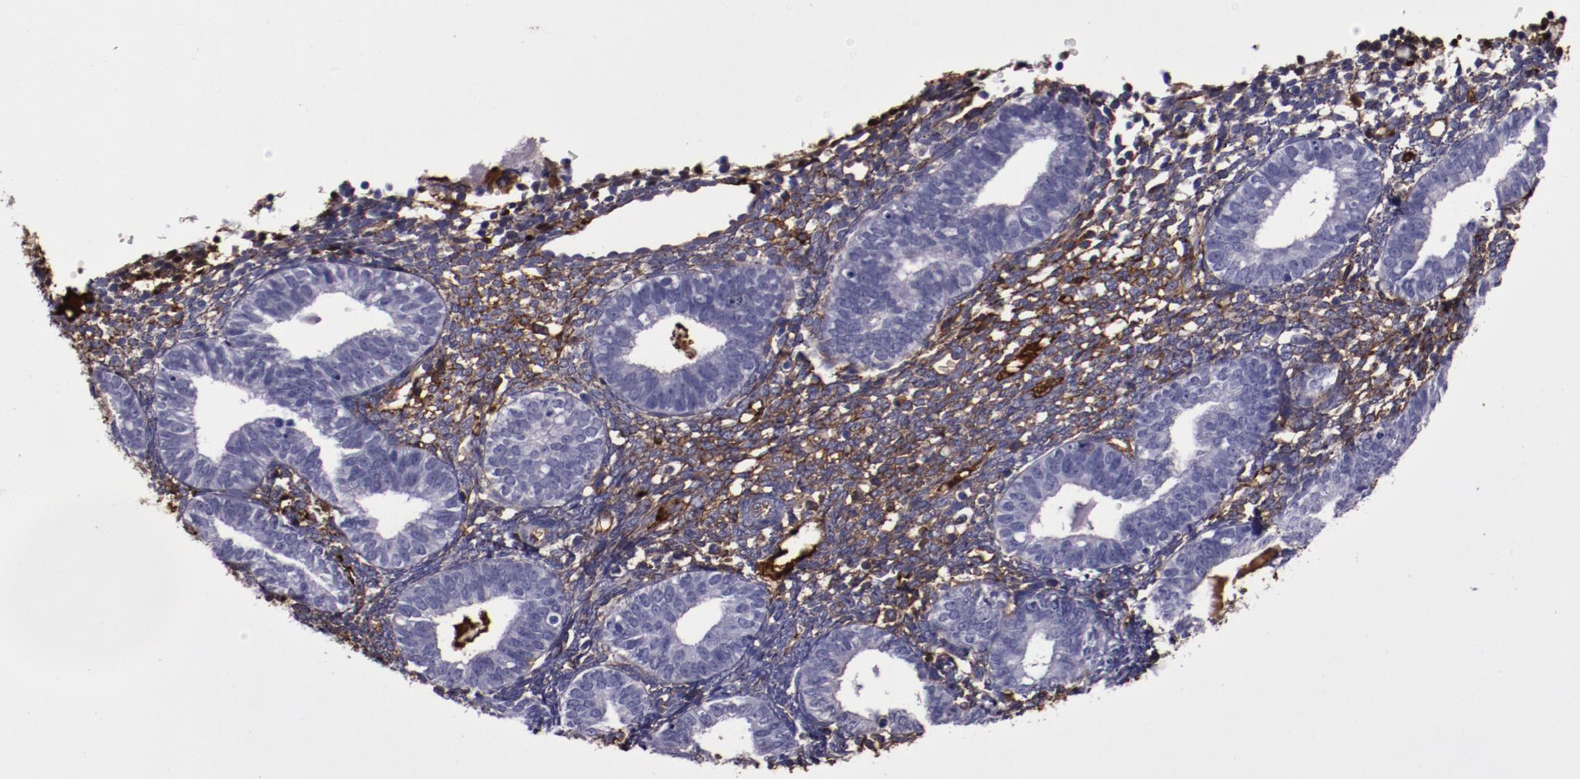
{"staining": {"intensity": "moderate", "quantity": ">75%", "location": "cytoplasmic/membranous"}, "tissue": "endometrium", "cell_type": "Cells in endometrial stroma", "image_type": "normal", "snomed": [{"axis": "morphology", "description": "Normal tissue, NOS"}, {"axis": "topography", "description": "Endometrium"}], "caption": "Endometrium stained with a brown dye exhibits moderate cytoplasmic/membranous positive expression in about >75% of cells in endometrial stroma.", "gene": "A2M", "patient": {"sex": "female", "age": 61}}